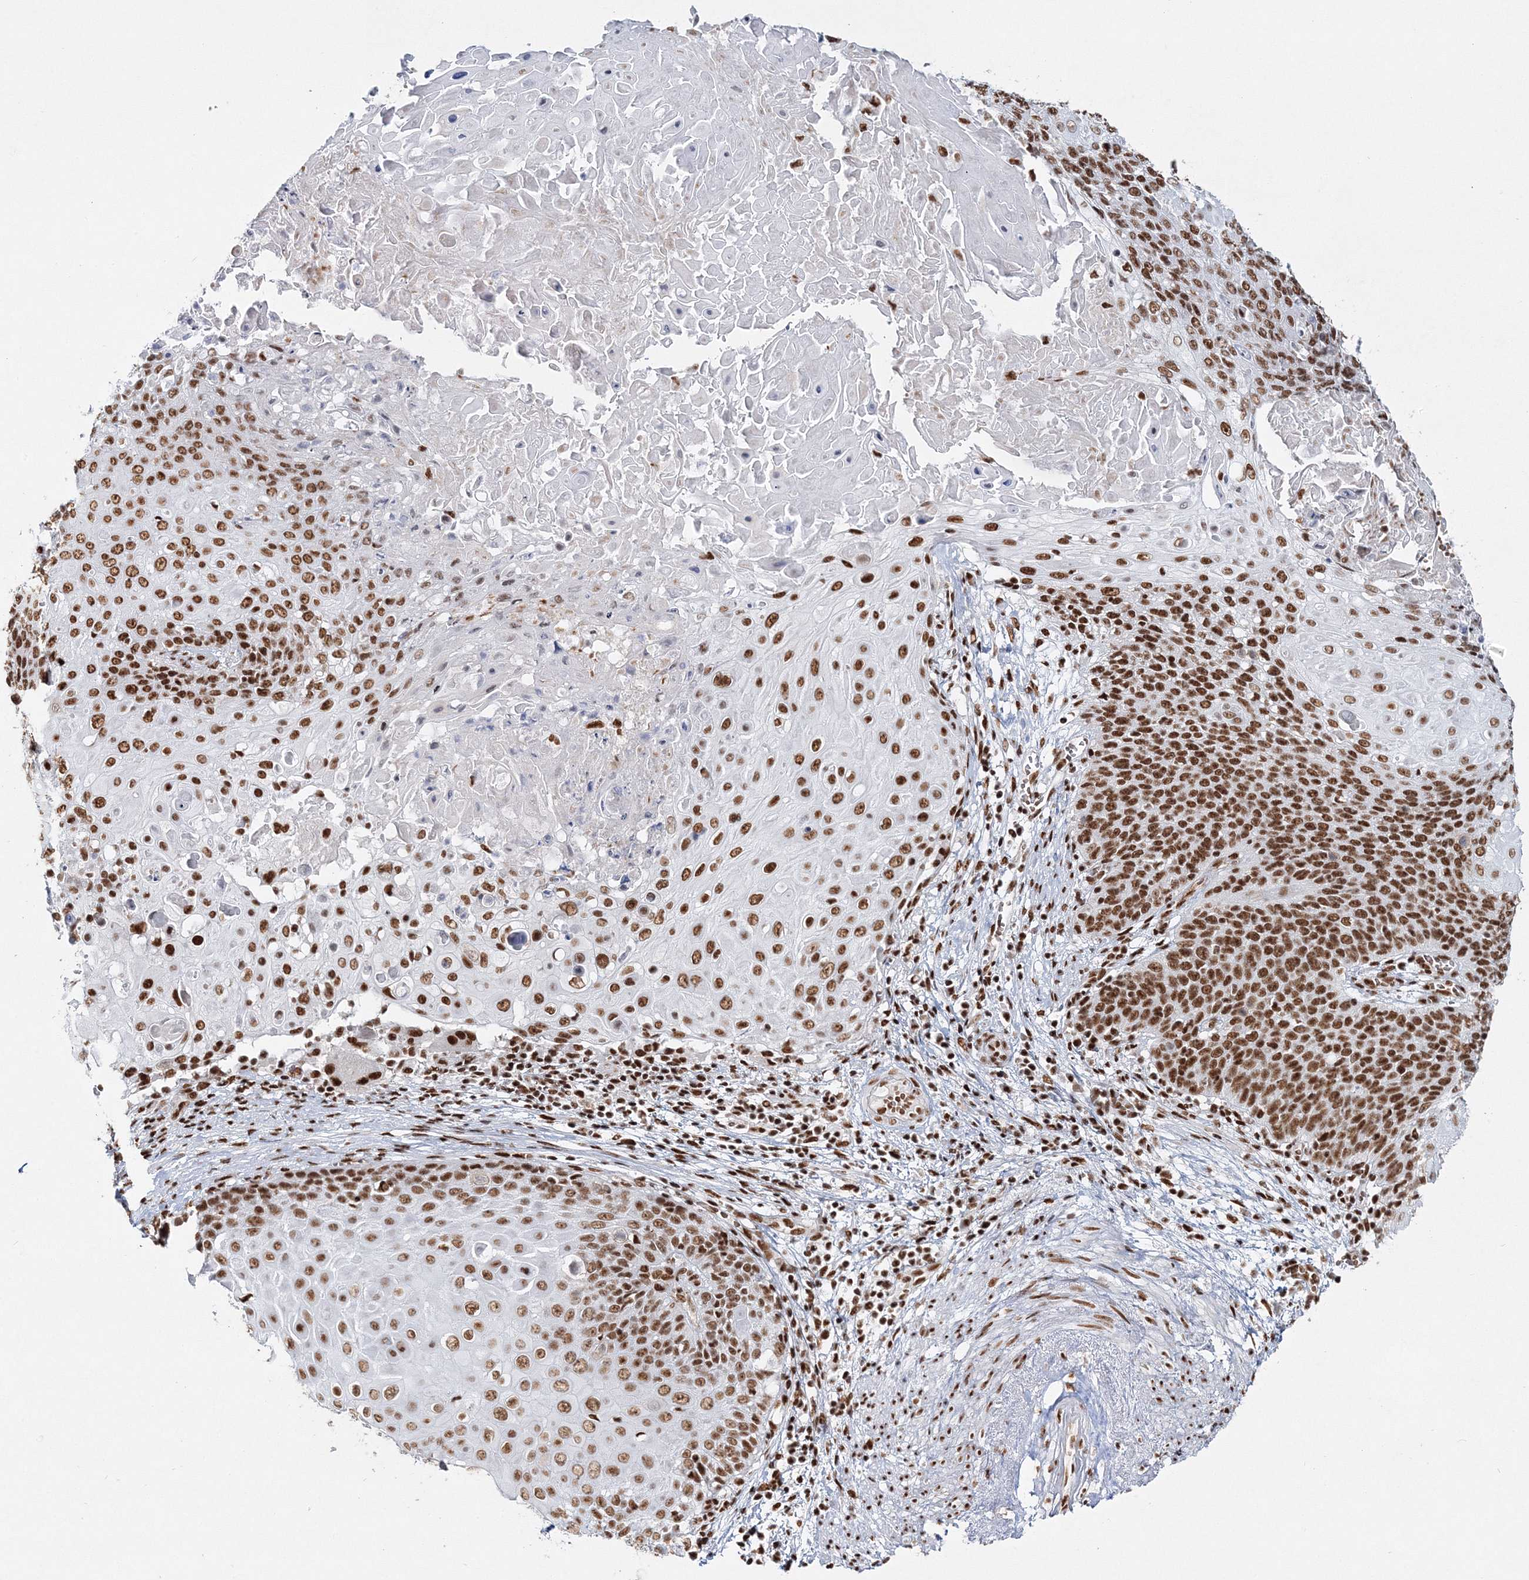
{"staining": {"intensity": "moderate", "quantity": ">75%", "location": "nuclear"}, "tissue": "cervical cancer", "cell_type": "Tumor cells", "image_type": "cancer", "snomed": [{"axis": "morphology", "description": "Squamous cell carcinoma, NOS"}, {"axis": "topography", "description": "Cervix"}], "caption": "Cervical cancer (squamous cell carcinoma) was stained to show a protein in brown. There is medium levels of moderate nuclear staining in about >75% of tumor cells.", "gene": "QRICH1", "patient": {"sex": "female", "age": 39}}